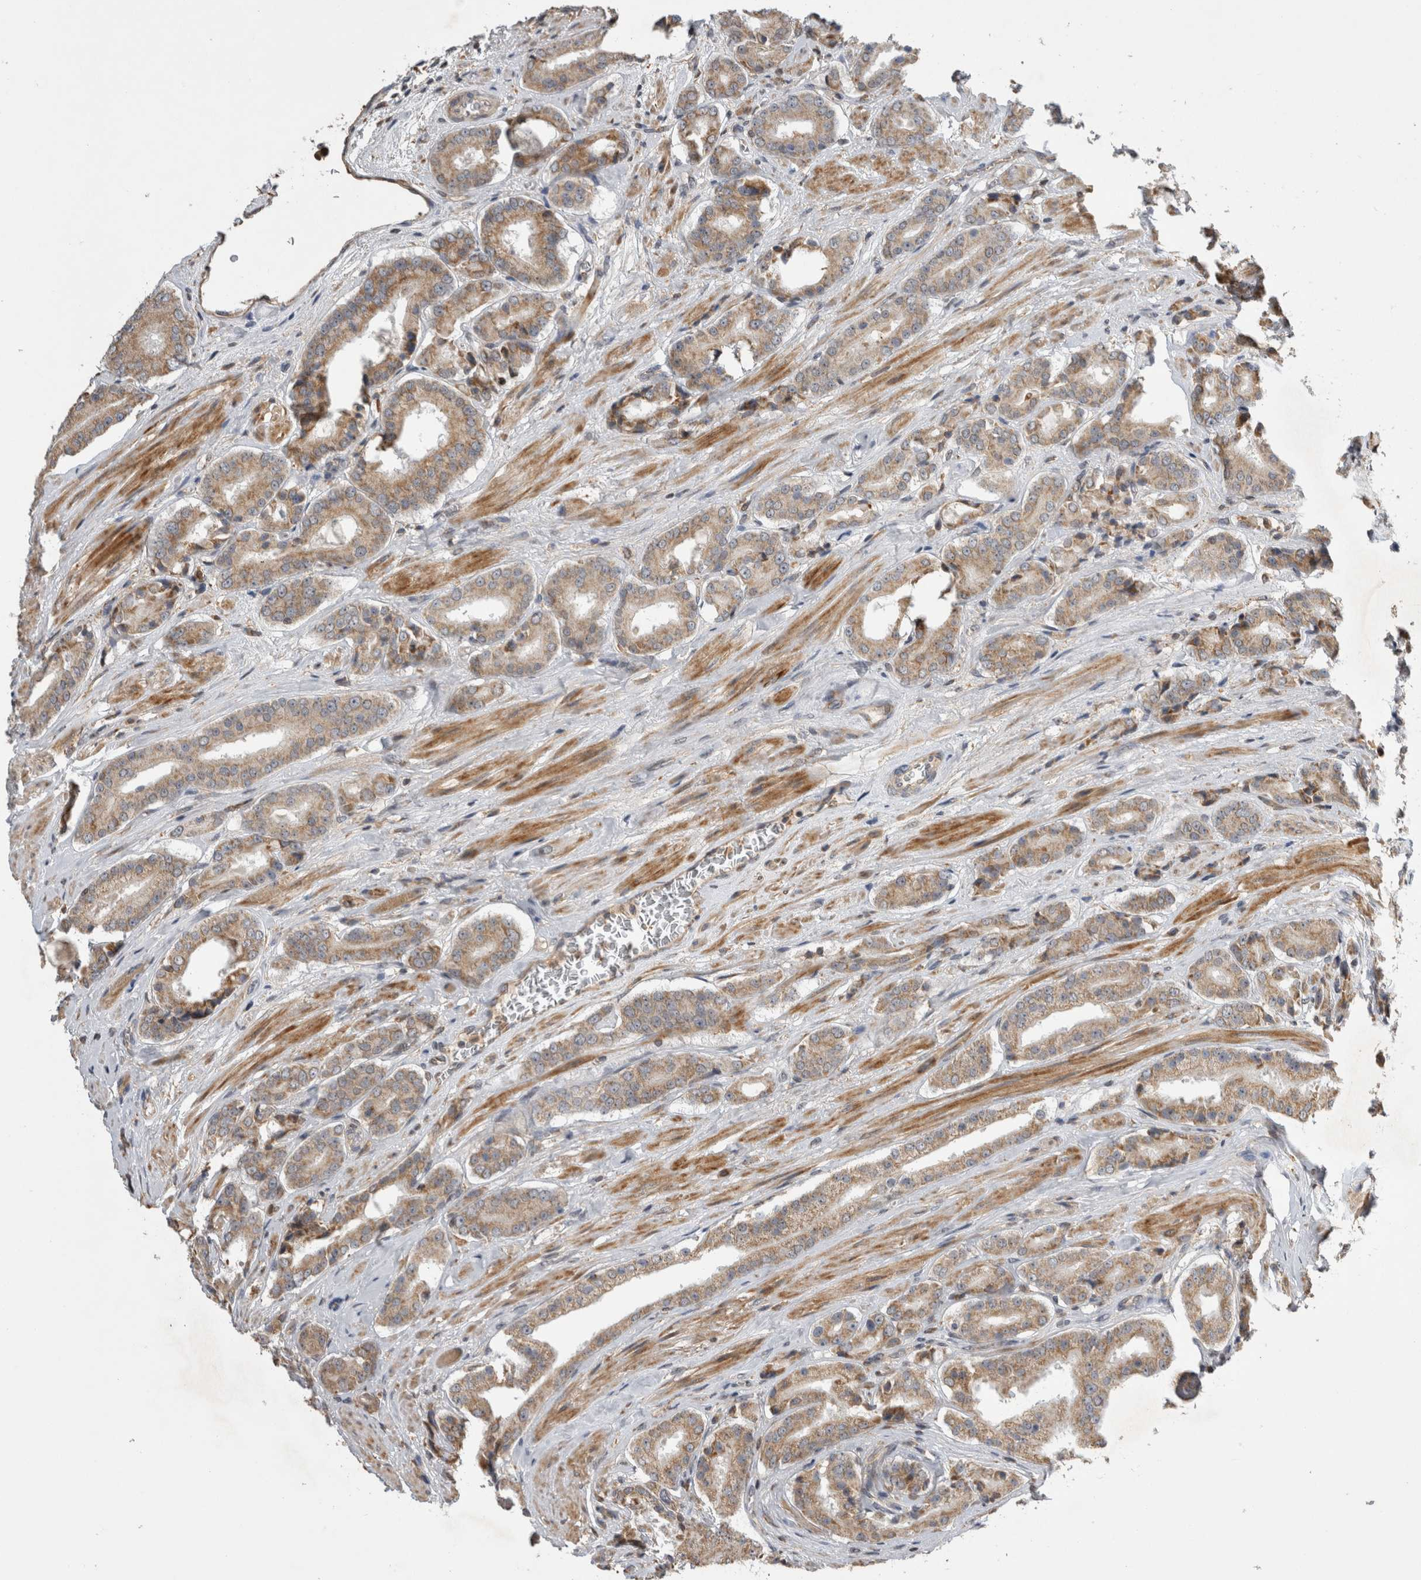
{"staining": {"intensity": "weak", "quantity": ">75%", "location": "cytoplasmic/membranous"}, "tissue": "prostate cancer", "cell_type": "Tumor cells", "image_type": "cancer", "snomed": [{"axis": "morphology", "description": "Adenocarcinoma, High grade"}, {"axis": "topography", "description": "Prostate"}], "caption": "Prostate cancer stained with a protein marker reveals weak staining in tumor cells.", "gene": "KCNIP1", "patient": {"sex": "male", "age": 71}}